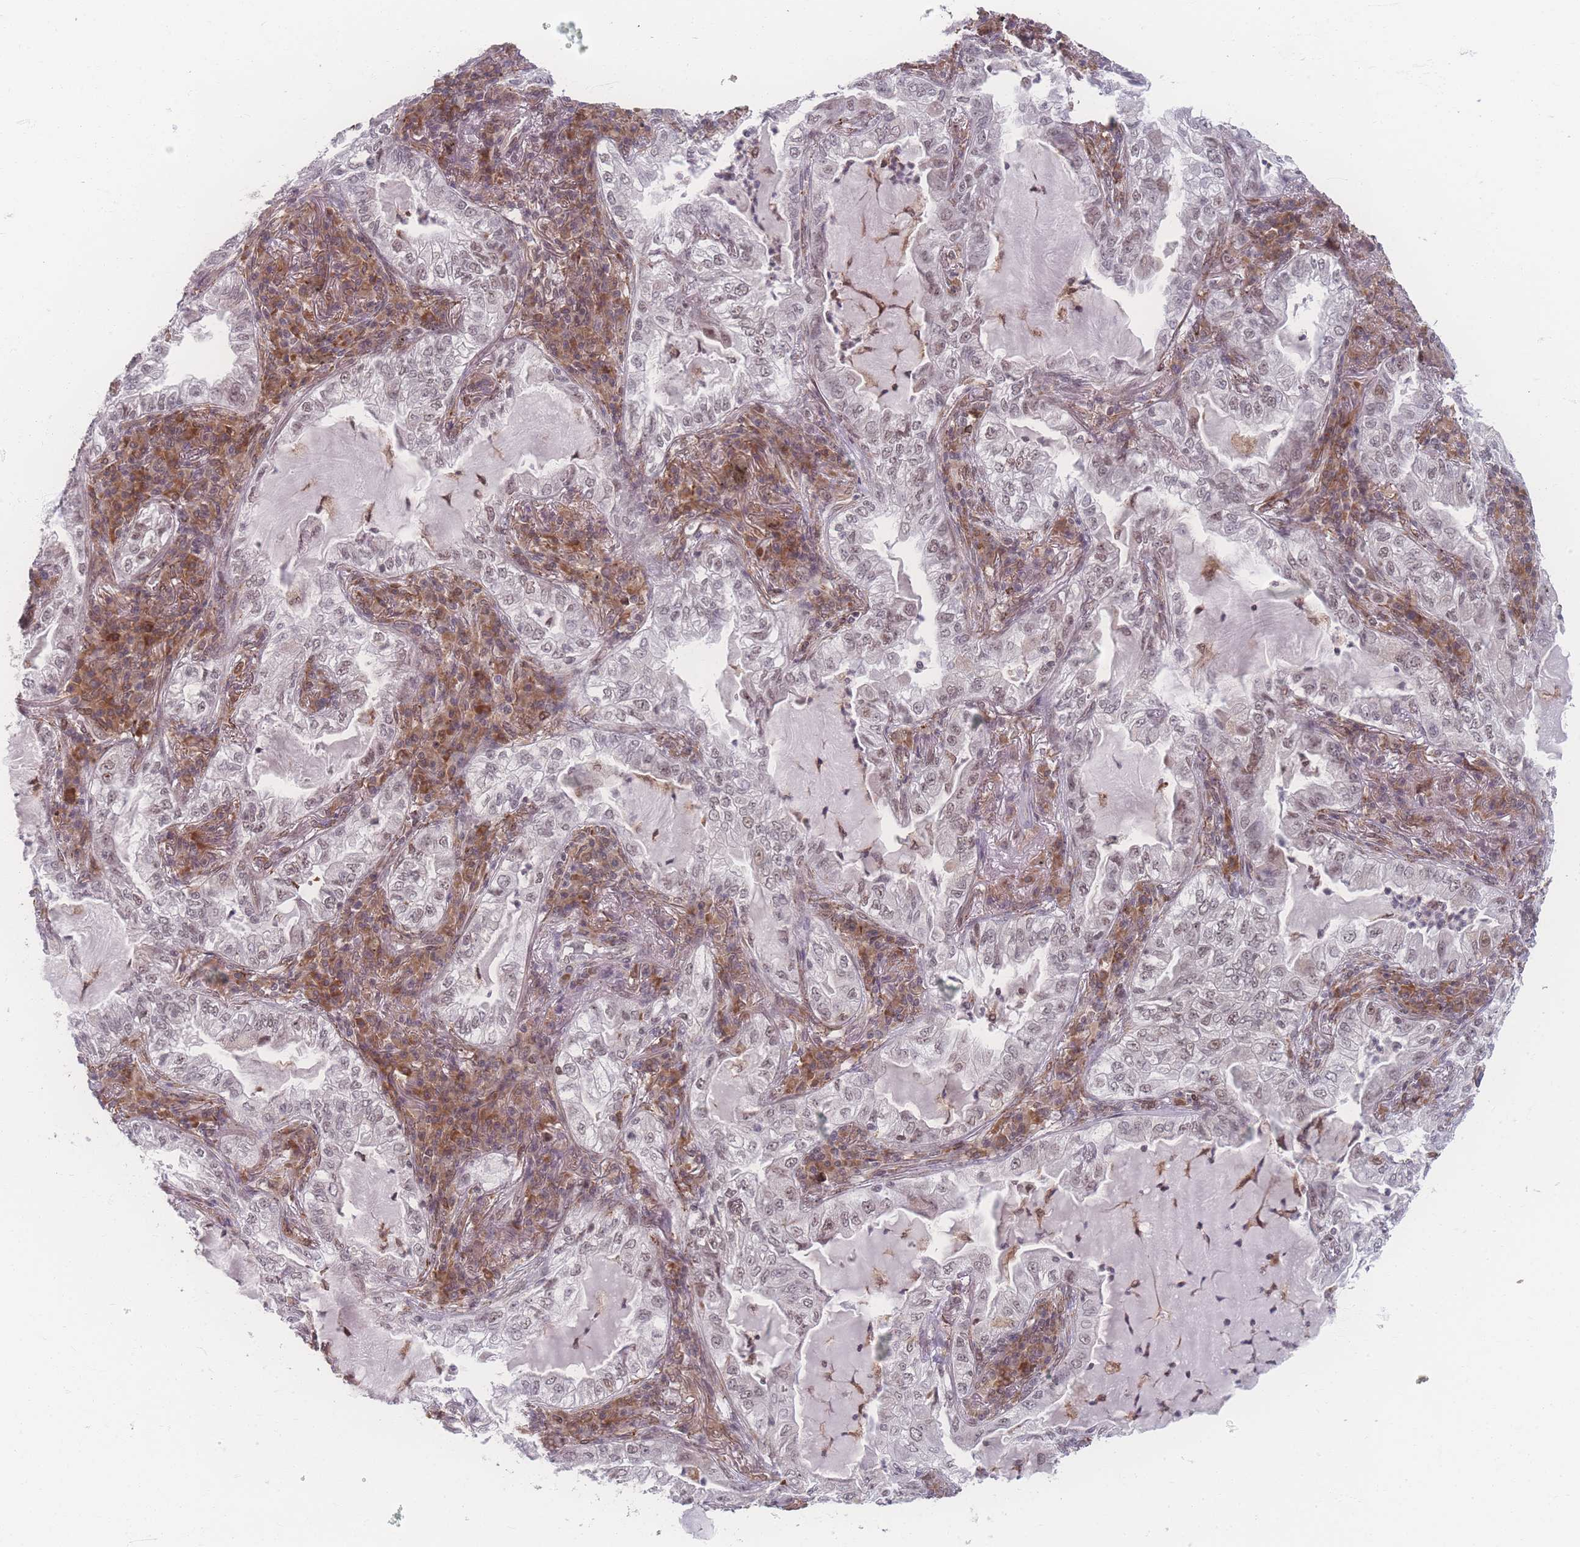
{"staining": {"intensity": "weak", "quantity": "<25%", "location": "nuclear"}, "tissue": "lung cancer", "cell_type": "Tumor cells", "image_type": "cancer", "snomed": [{"axis": "morphology", "description": "Adenocarcinoma, NOS"}, {"axis": "topography", "description": "Lung"}], "caption": "This is an immunohistochemistry photomicrograph of human lung cancer (adenocarcinoma). There is no expression in tumor cells.", "gene": "ZC3H13", "patient": {"sex": "female", "age": 73}}